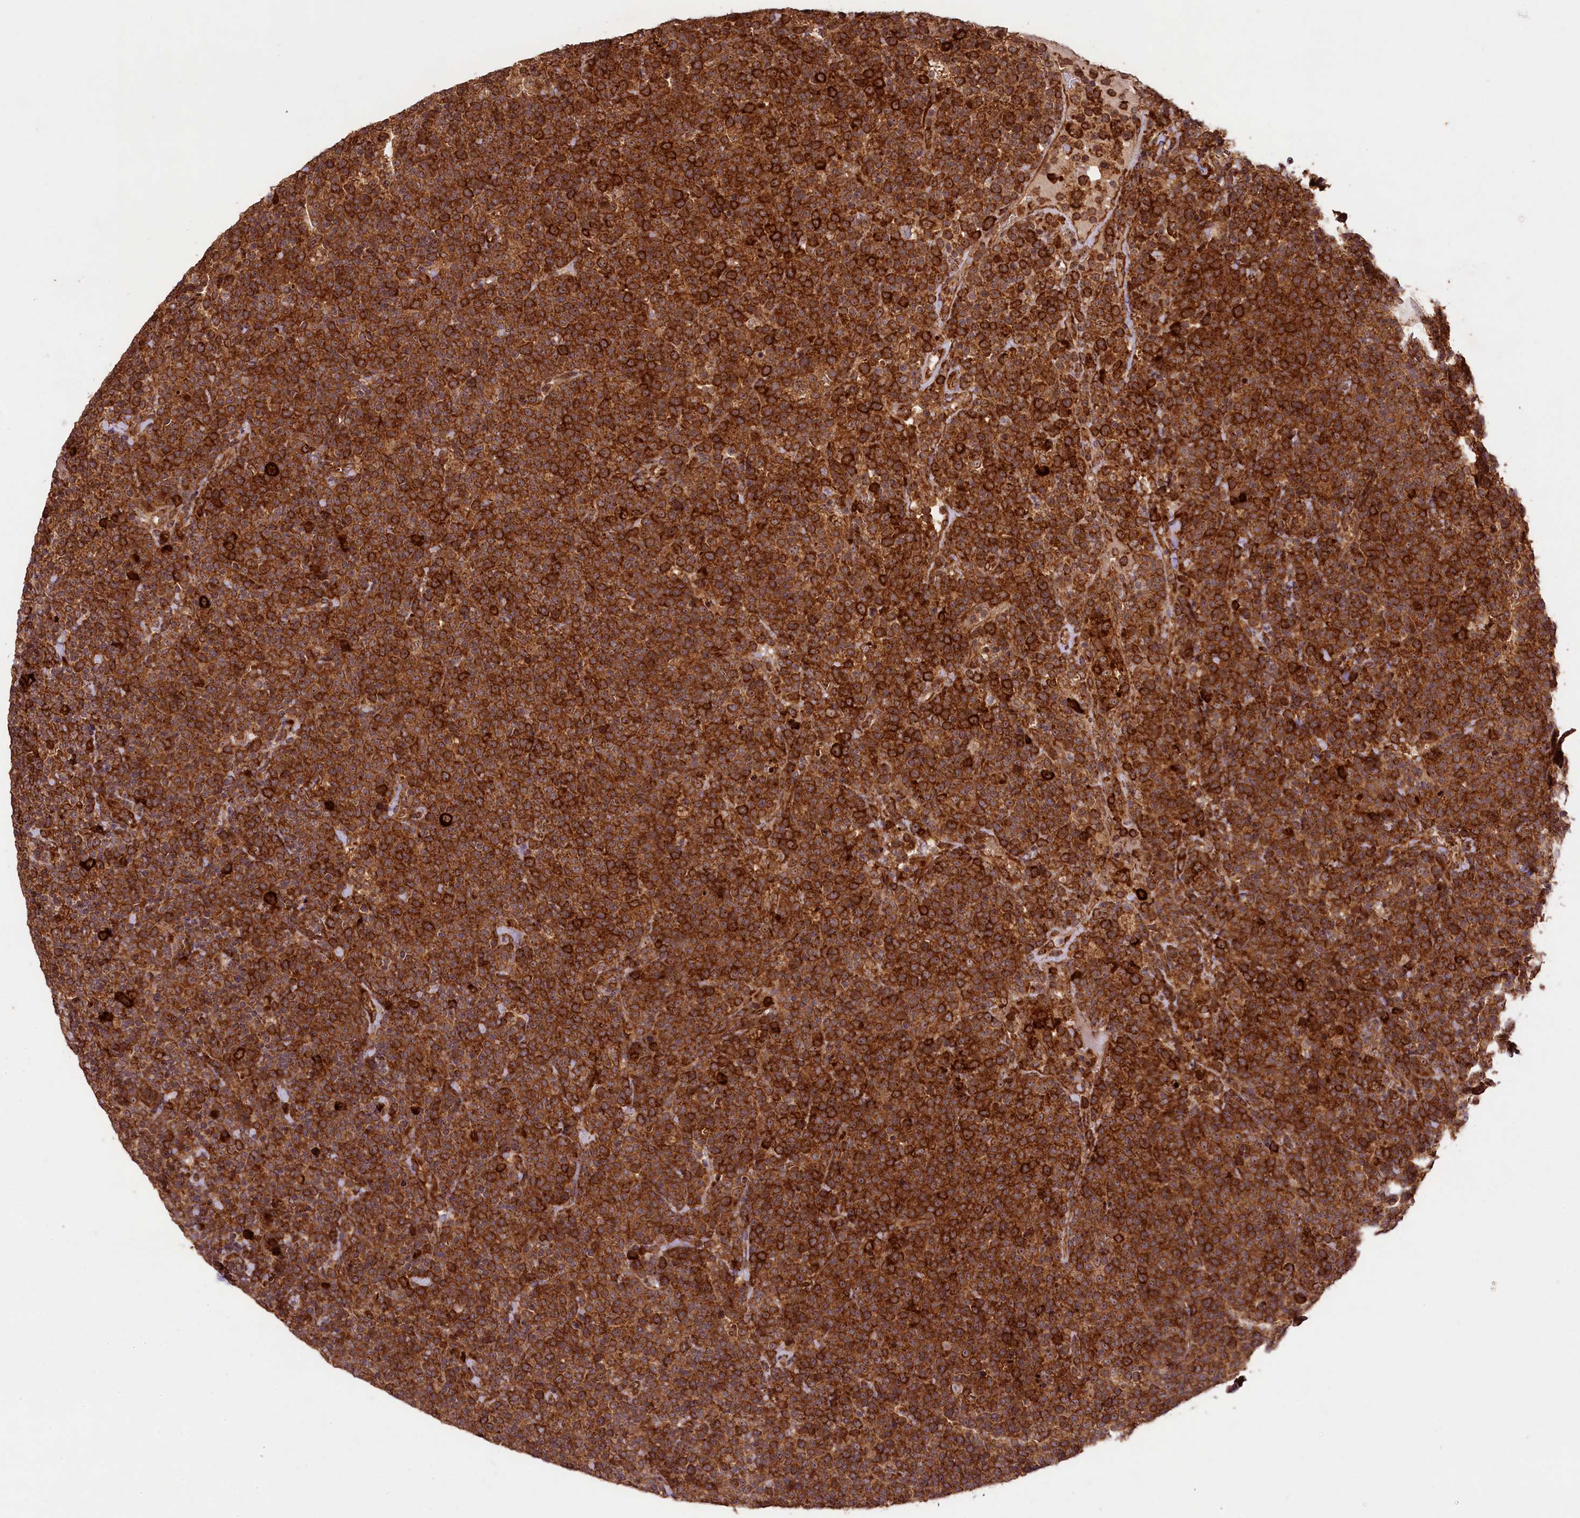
{"staining": {"intensity": "strong", "quantity": ">75%", "location": "cytoplasmic/membranous"}, "tissue": "lymphoma", "cell_type": "Tumor cells", "image_type": "cancer", "snomed": [{"axis": "morphology", "description": "Malignant lymphoma, non-Hodgkin's type, High grade"}, {"axis": "topography", "description": "Lymph node"}], "caption": "This histopathology image demonstrates immunohistochemistry staining of lymphoma, with high strong cytoplasmic/membranous positivity in about >75% of tumor cells.", "gene": "LARP4", "patient": {"sex": "male", "age": 61}}